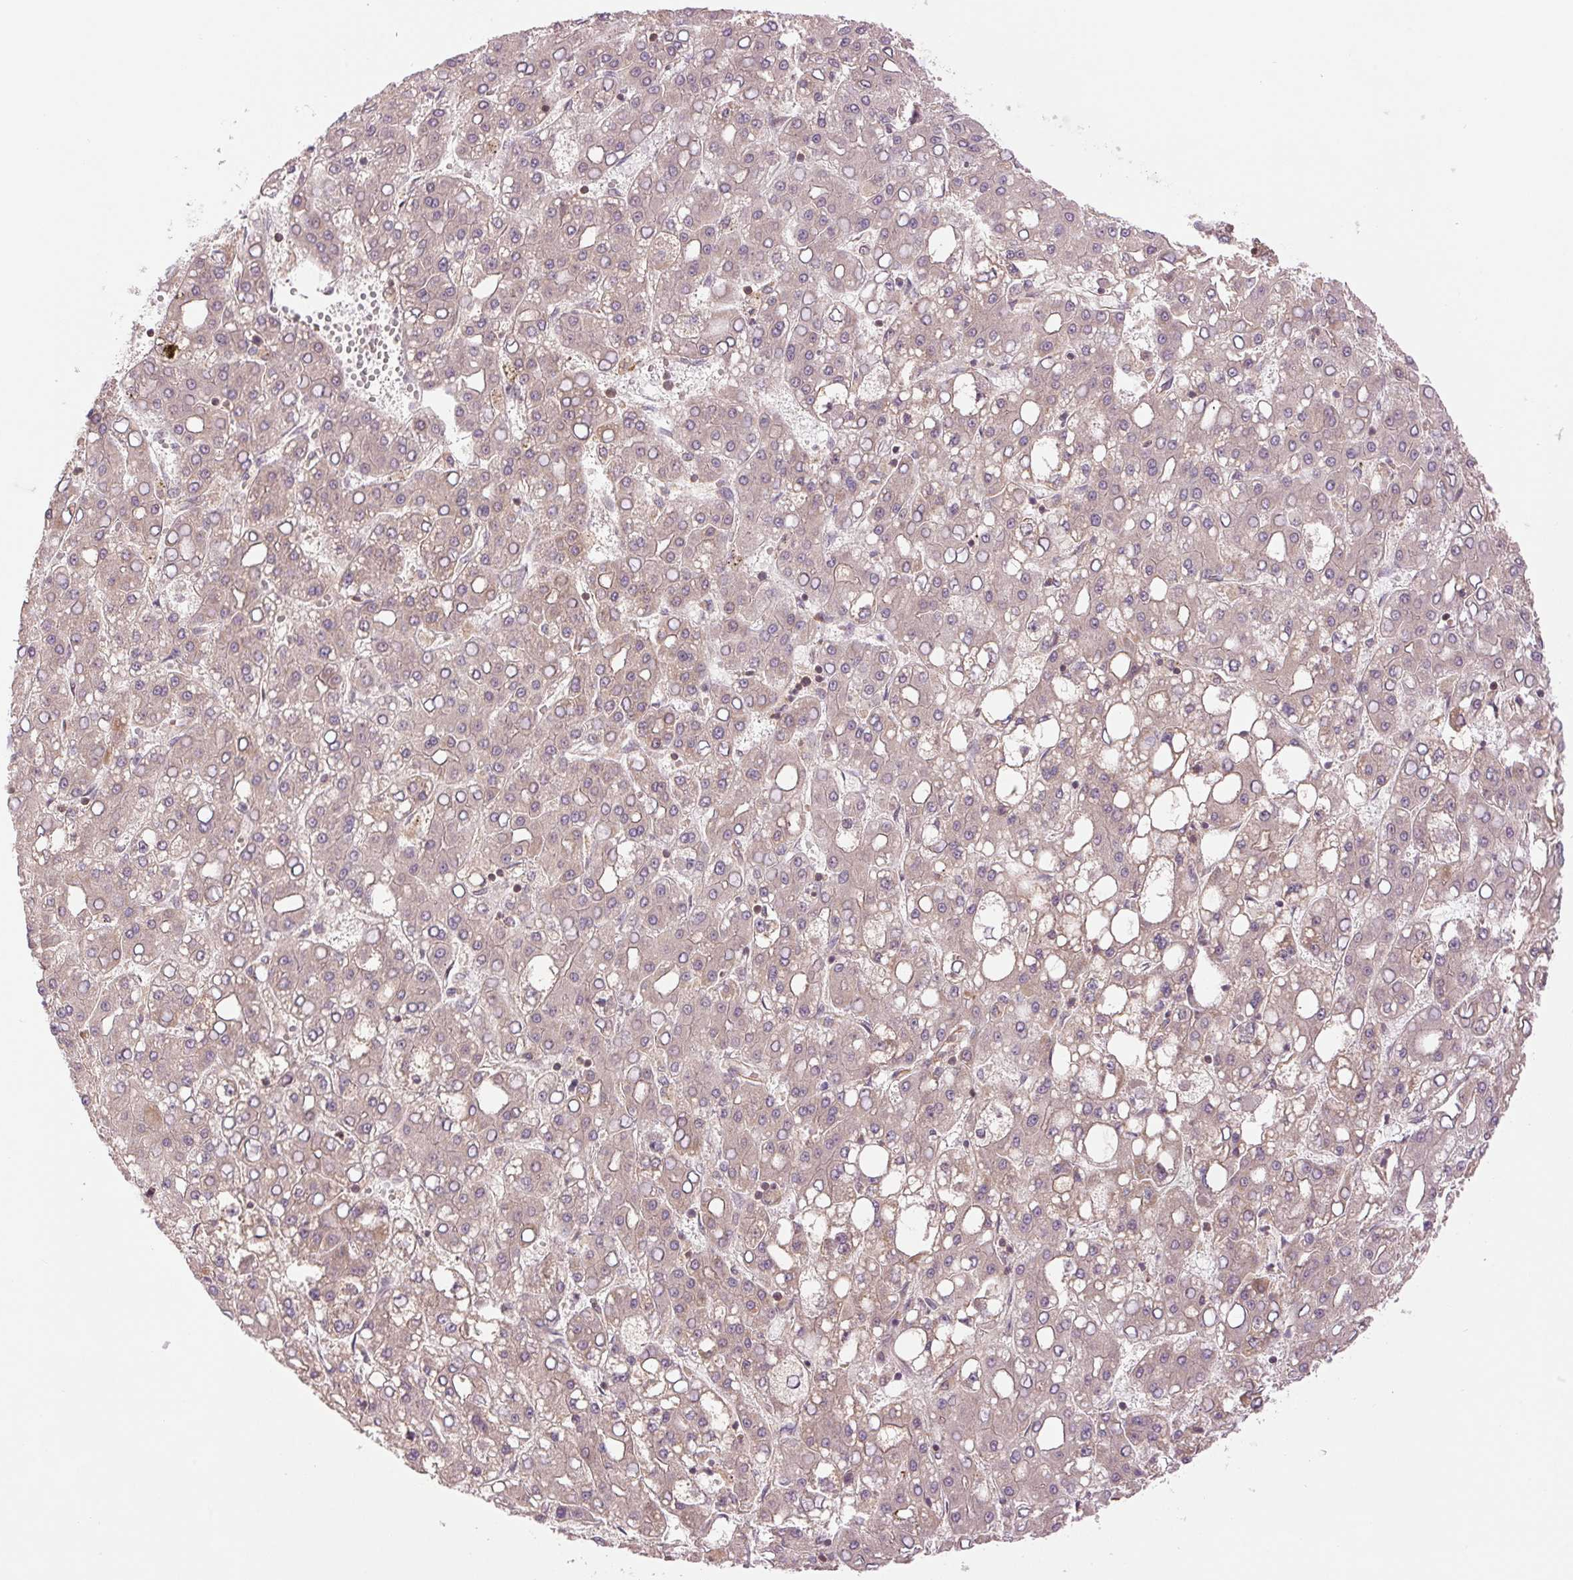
{"staining": {"intensity": "weak", "quantity": "<25%", "location": "cytoplasmic/membranous"}, "tissue": "liver cancer", "cell_type": "Tumor cells", "image_type": "cancer", "snomed": [{"axis": "morphology", "description": "Carcinoma, Hepatocellular, NOS"}, {"axis": "topography", "description": "Liver"}], "caption": "A micrograph of liver cancer (hepatocellular carcinoma) stained for a protein exhibits no brown staining in tumor cells. (Stains: DAB immunohistochemistry with hematoxylin counter stain, Microscopy: brightfield microscopy at high magnification).", "gene": "STARD7", "patient": {"sex": "male", "age": 65}}